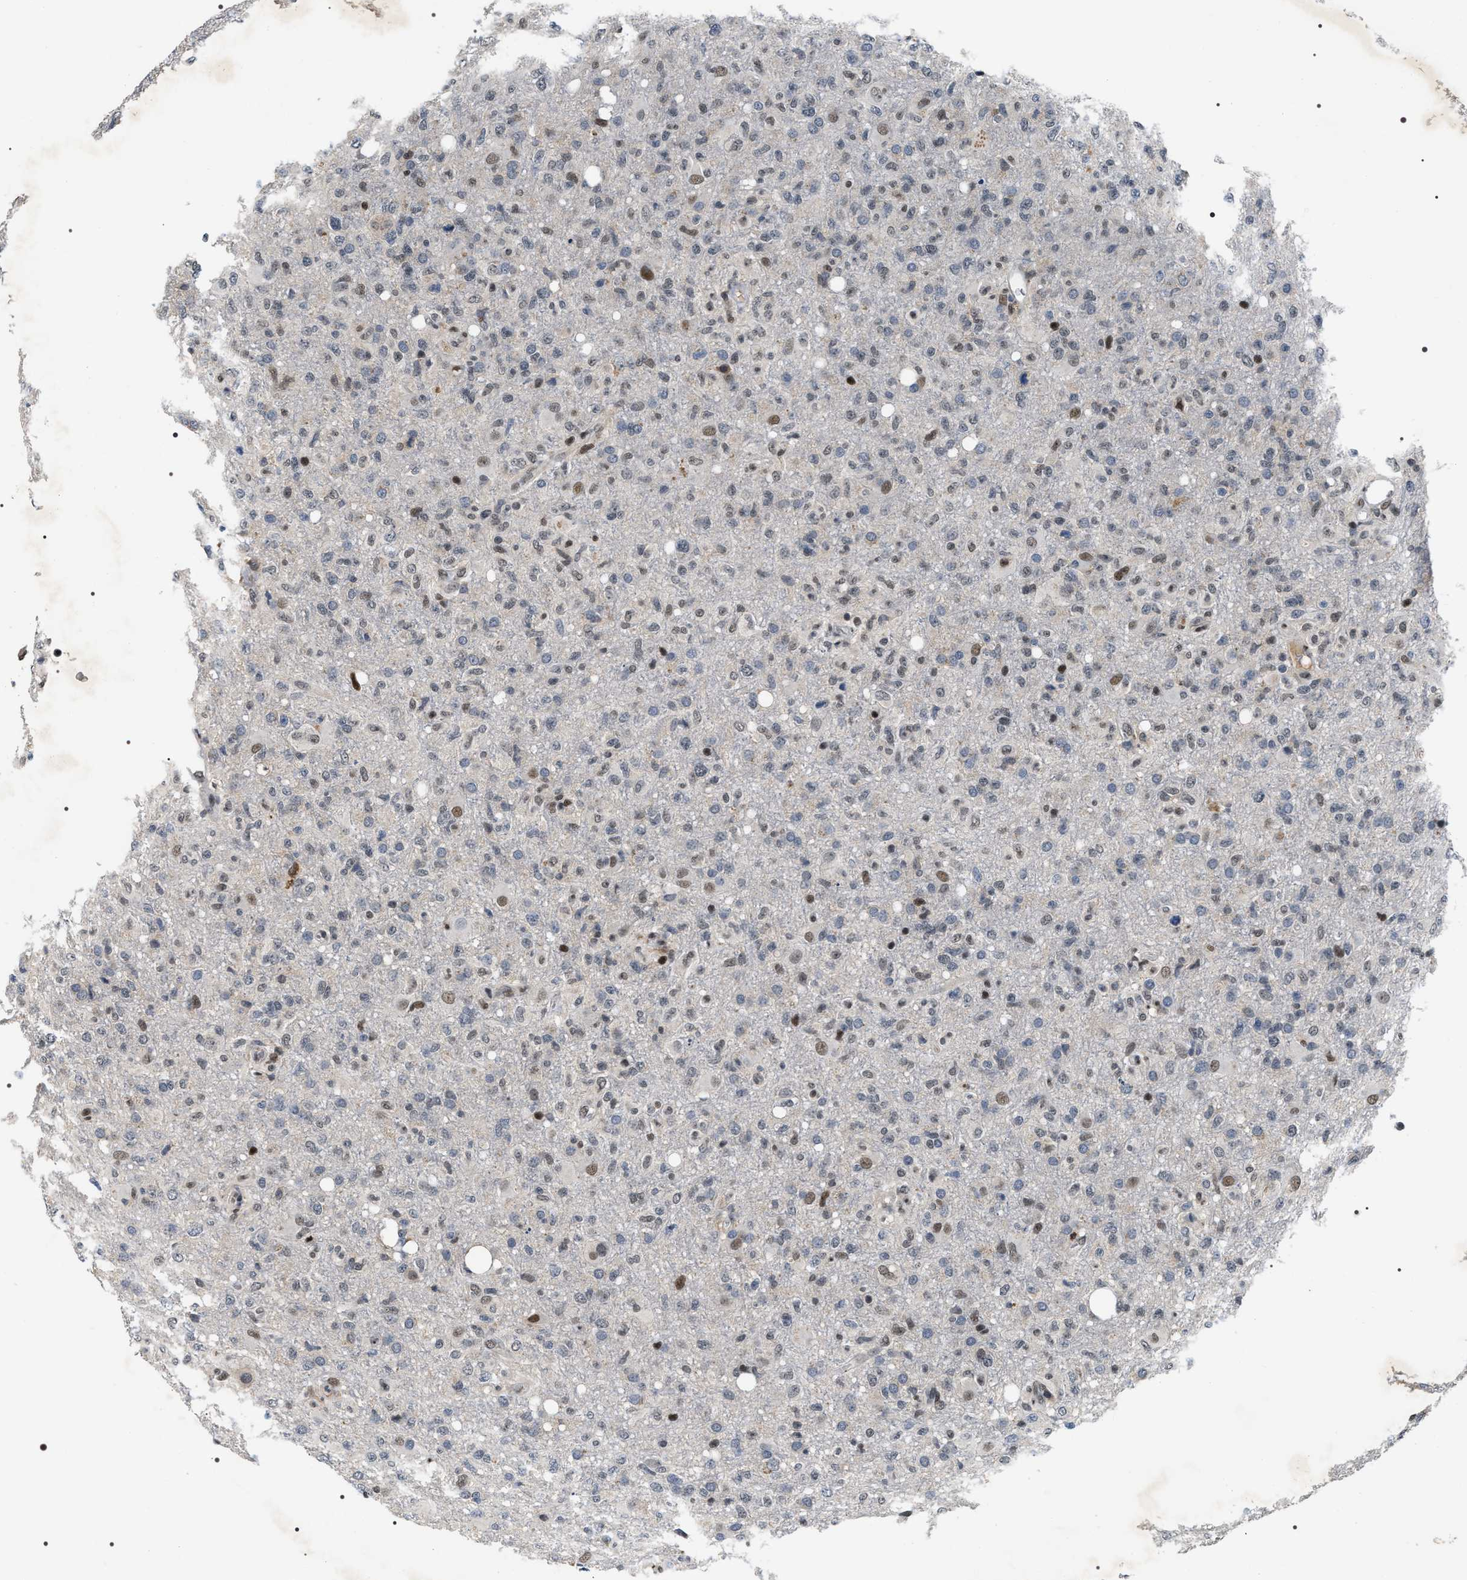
{"staining": {"intensity": "moderate", "quantity": "25%-75%", "location": "nuclear"}, "tissue": "glioma", "cell_type": "Tumor cells", "image_type": "cancer", "snomed": [{"axis": "morphology", "description": "Glioma, malignant, High grade"}, {"axis": "topography", "description": "Brain"}], "caption": "Glioma stained with a protein marker displays moderate staining in tumor cells.", "gene": "C7orf25", "patient": {"sex": "female", "age": 57}}